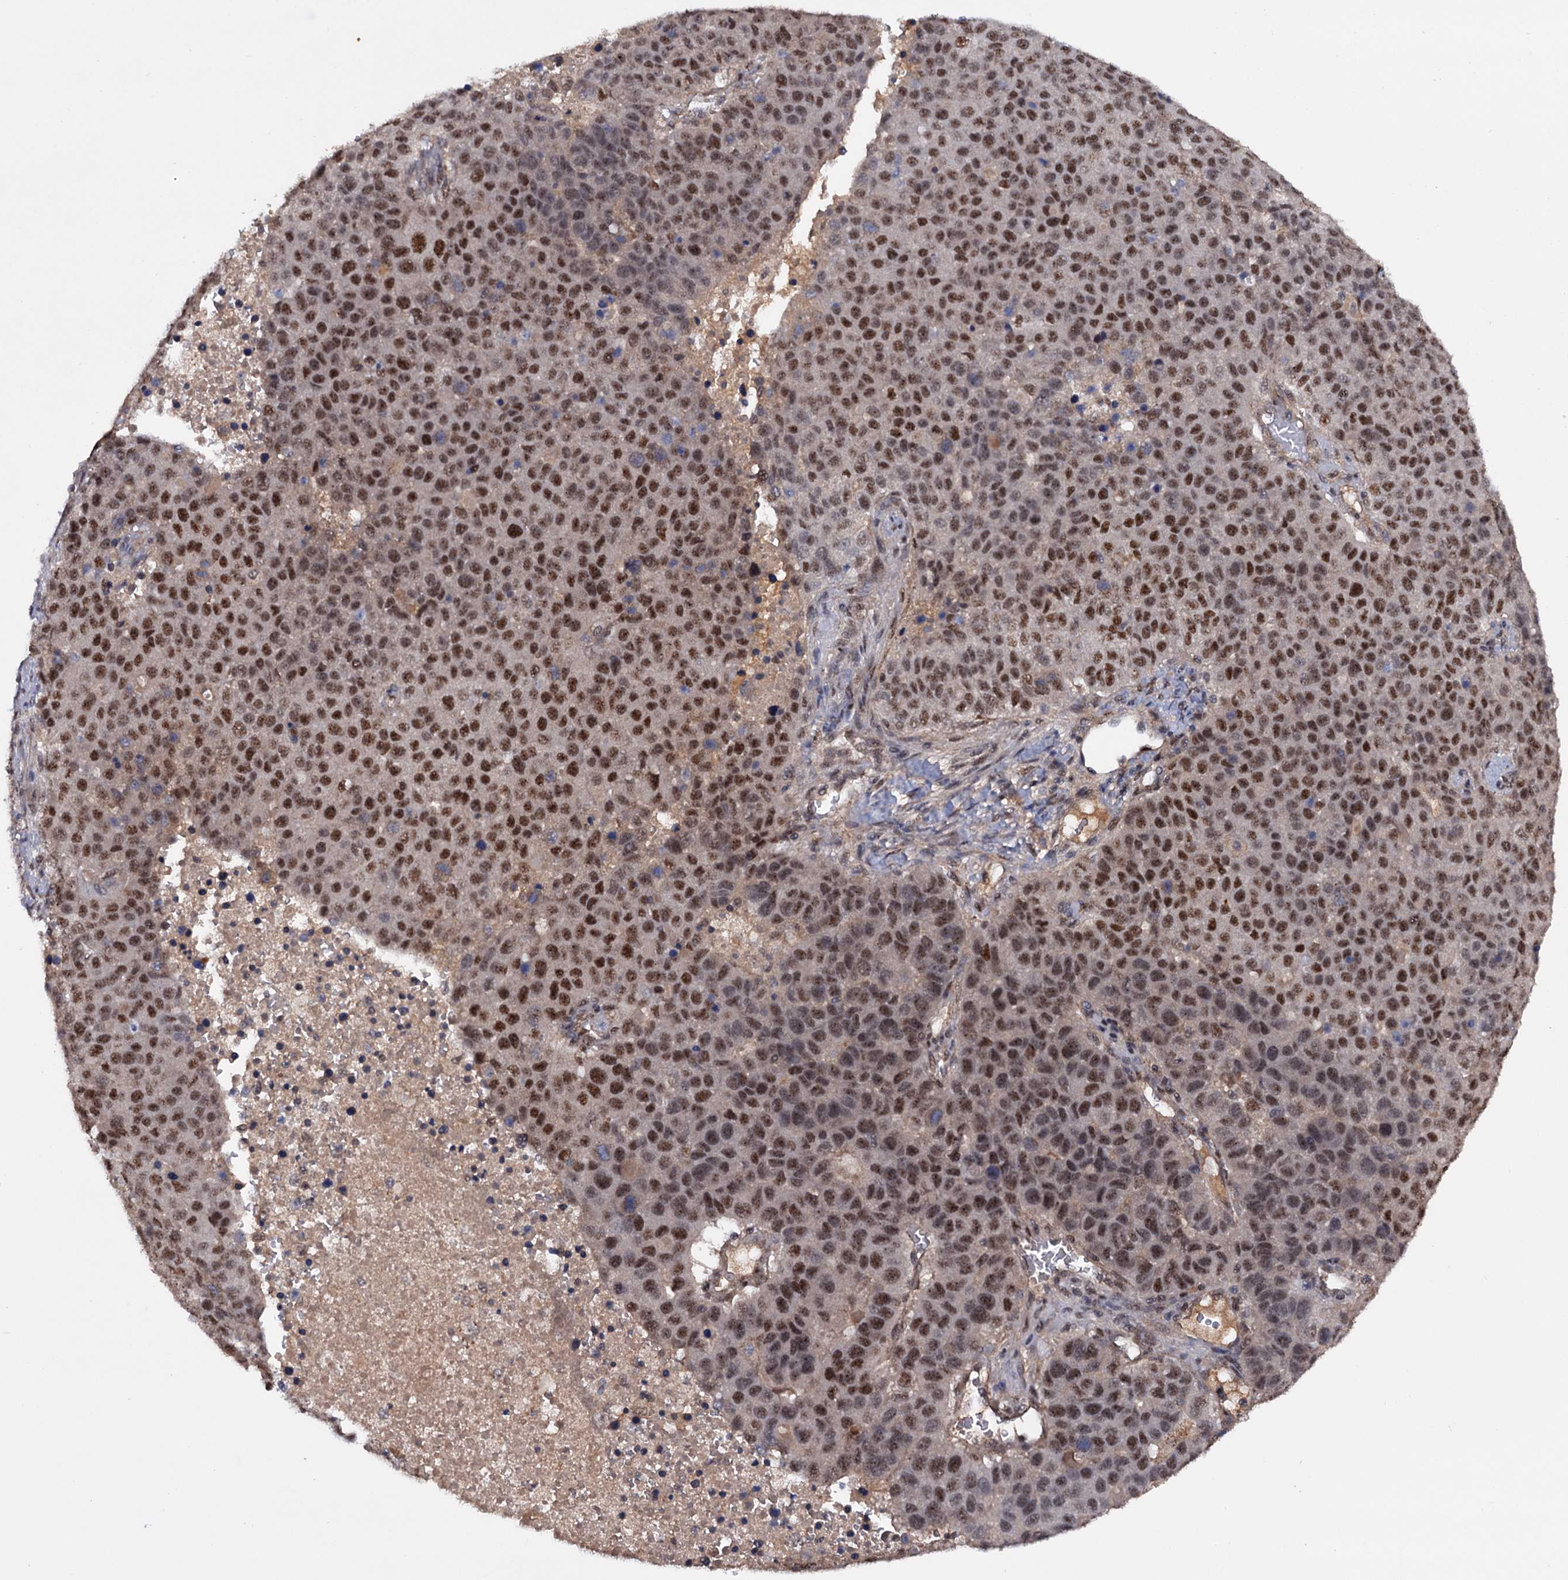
{"staining": {"intensity": "moderate", "quantity": ">75%", "location": "nuclear"}, "tissue": "pancreatic cancer", "cell_type": "Tumor cells", "image_type": "cancer", "snomed": [{"axis": "morphology", "description": "Adenocarcinoma, NOS"}, {"axis": "topography", "description": "Pancreas"}], "caption": "DAB (3,3'-diaminobenzidine) immunohistochemical staining of pancreatic cancer (adenocarcinoma) exhibits moderate nuclear protein positivity in about >75% of tumor cells.", "gene": "TBC1D12", "patient": {"sex": "female", "age": 61}}